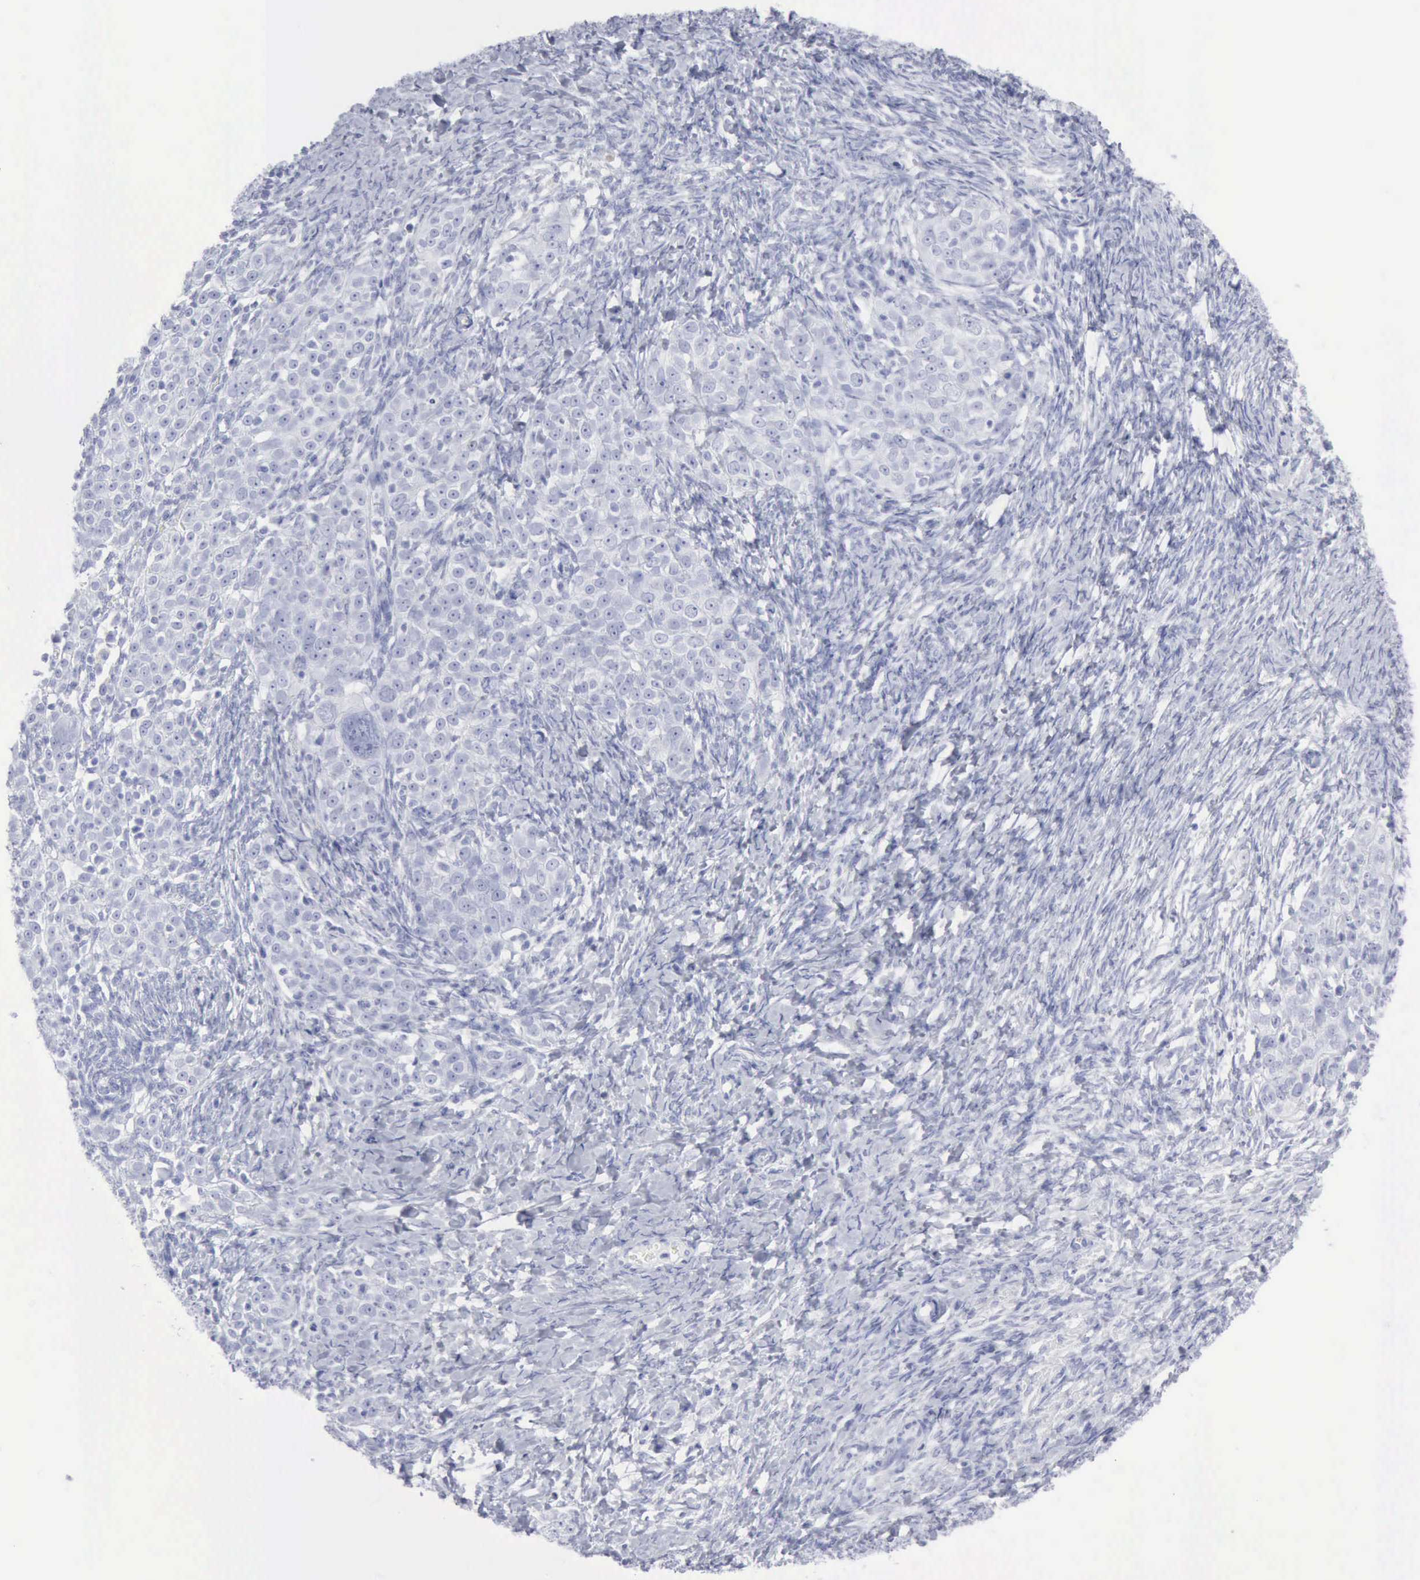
{"staining": {"intensity": "negative", "quantity": "none", "location": "none"}, "tissue": "ovarian cancer", "cell_type": "Tumor cells", "image_type": "cancer", "snomed": [{"axis": "morphology", "description": "Normal tissue, NOS"}, {"axis": "morphology", "description": "Cystadenocarcinoma, serous, NOS"}, {"axis": "topography", "description": "Ovary"}], "caption": "Ovarian cancer was stained to show a protein in brown. There is no significant positivity in tumor cells.", "gene": "CMA1", "patient": {"sex": "female", "age": 62}}